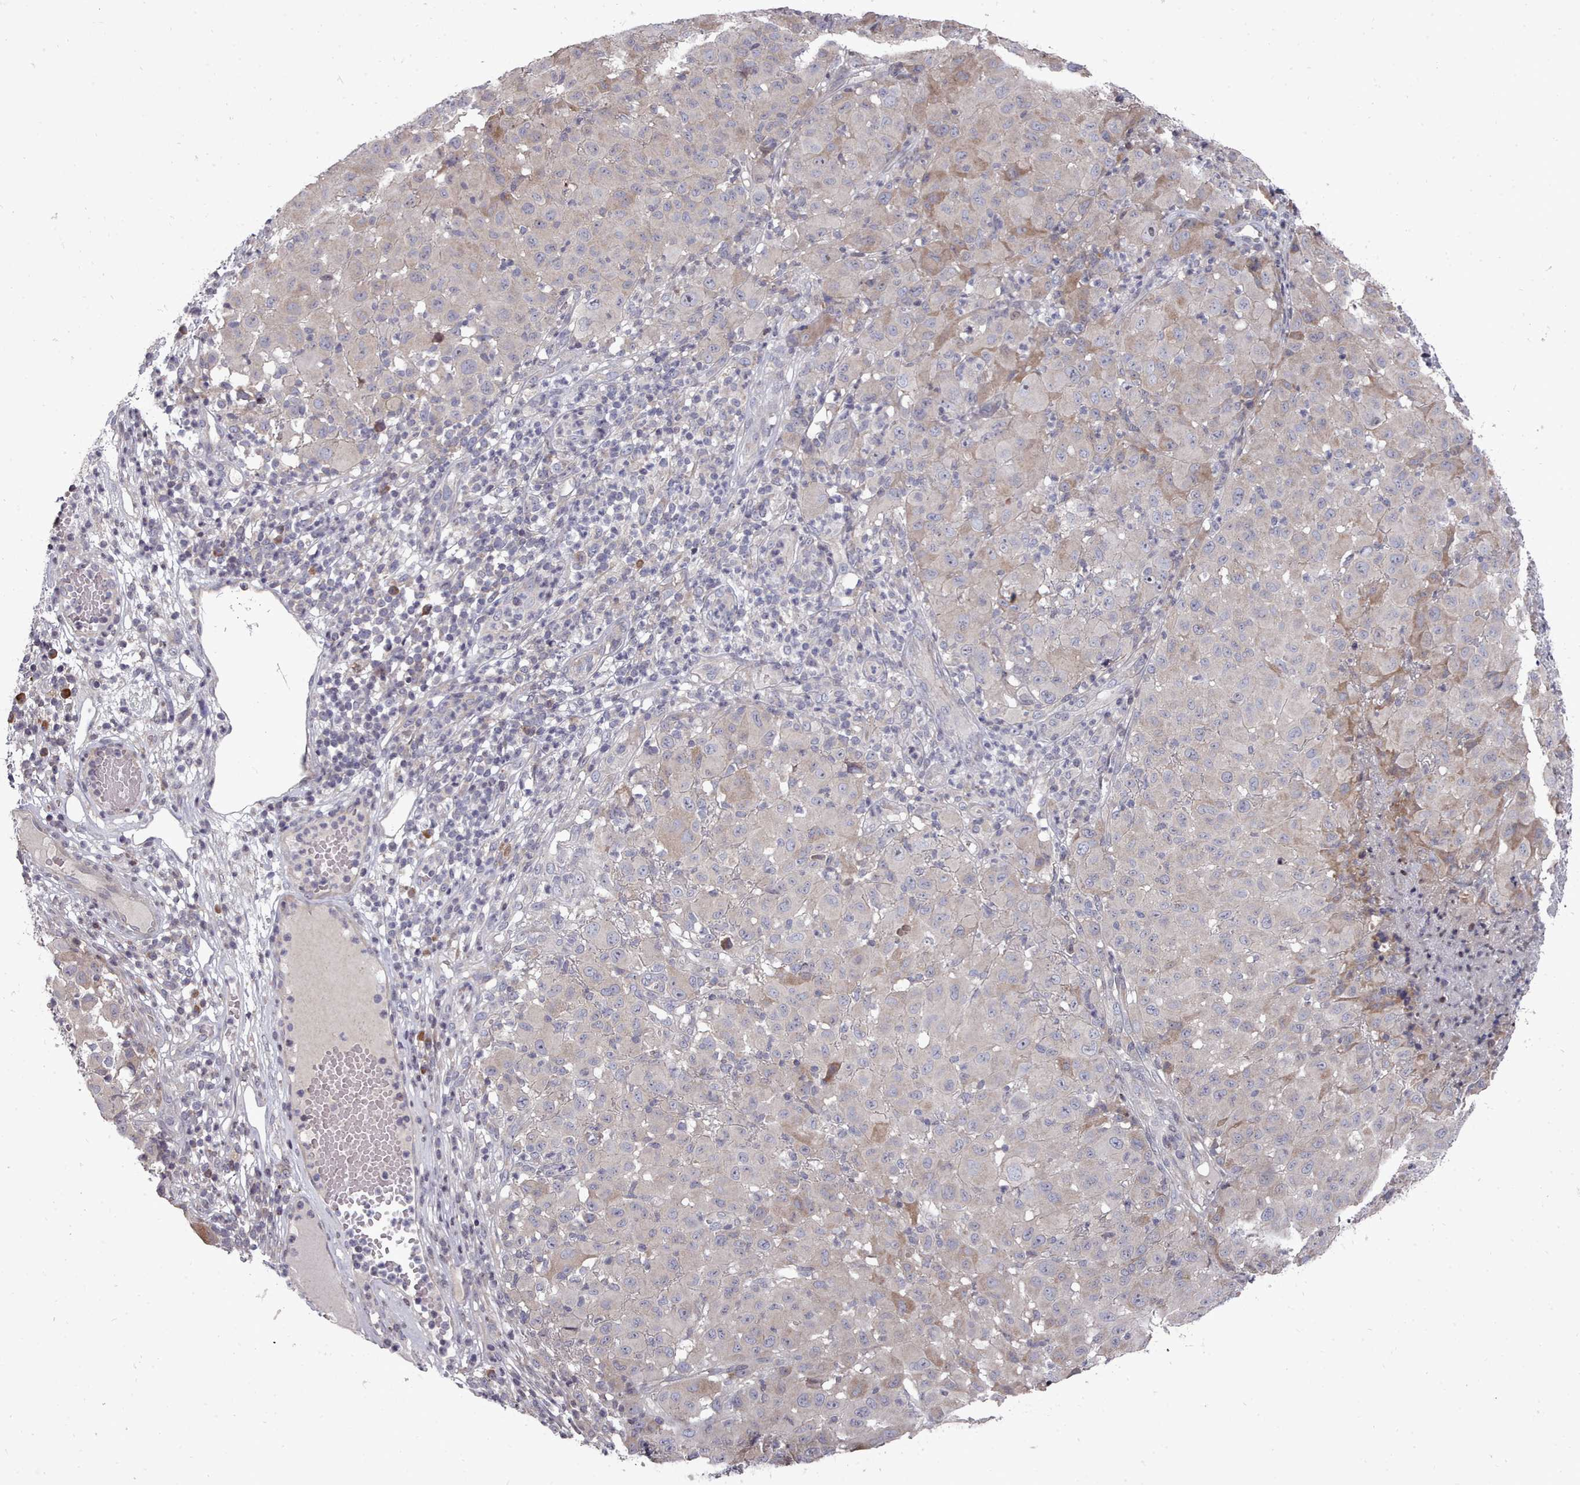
{"staining": {"intensity": "weak", "quantity": "<25%", "location": "cytoplasmic/membranous"}, "tissue": "melanoma", "cell_type": "Tumor cells", "image_type": "cancer", "snomed": [{"axis": "morphology", "description": "Malignant melanoma, NOS"}, {"axis": "topography", "description": "Skin"}], "caption": "This is an immunohistochemistry photomicrograph of human malignant melanoma. There is no expression in tumor cells.", "gene": "ACKR3", "patient": {"sex": "male", "age": 73}}